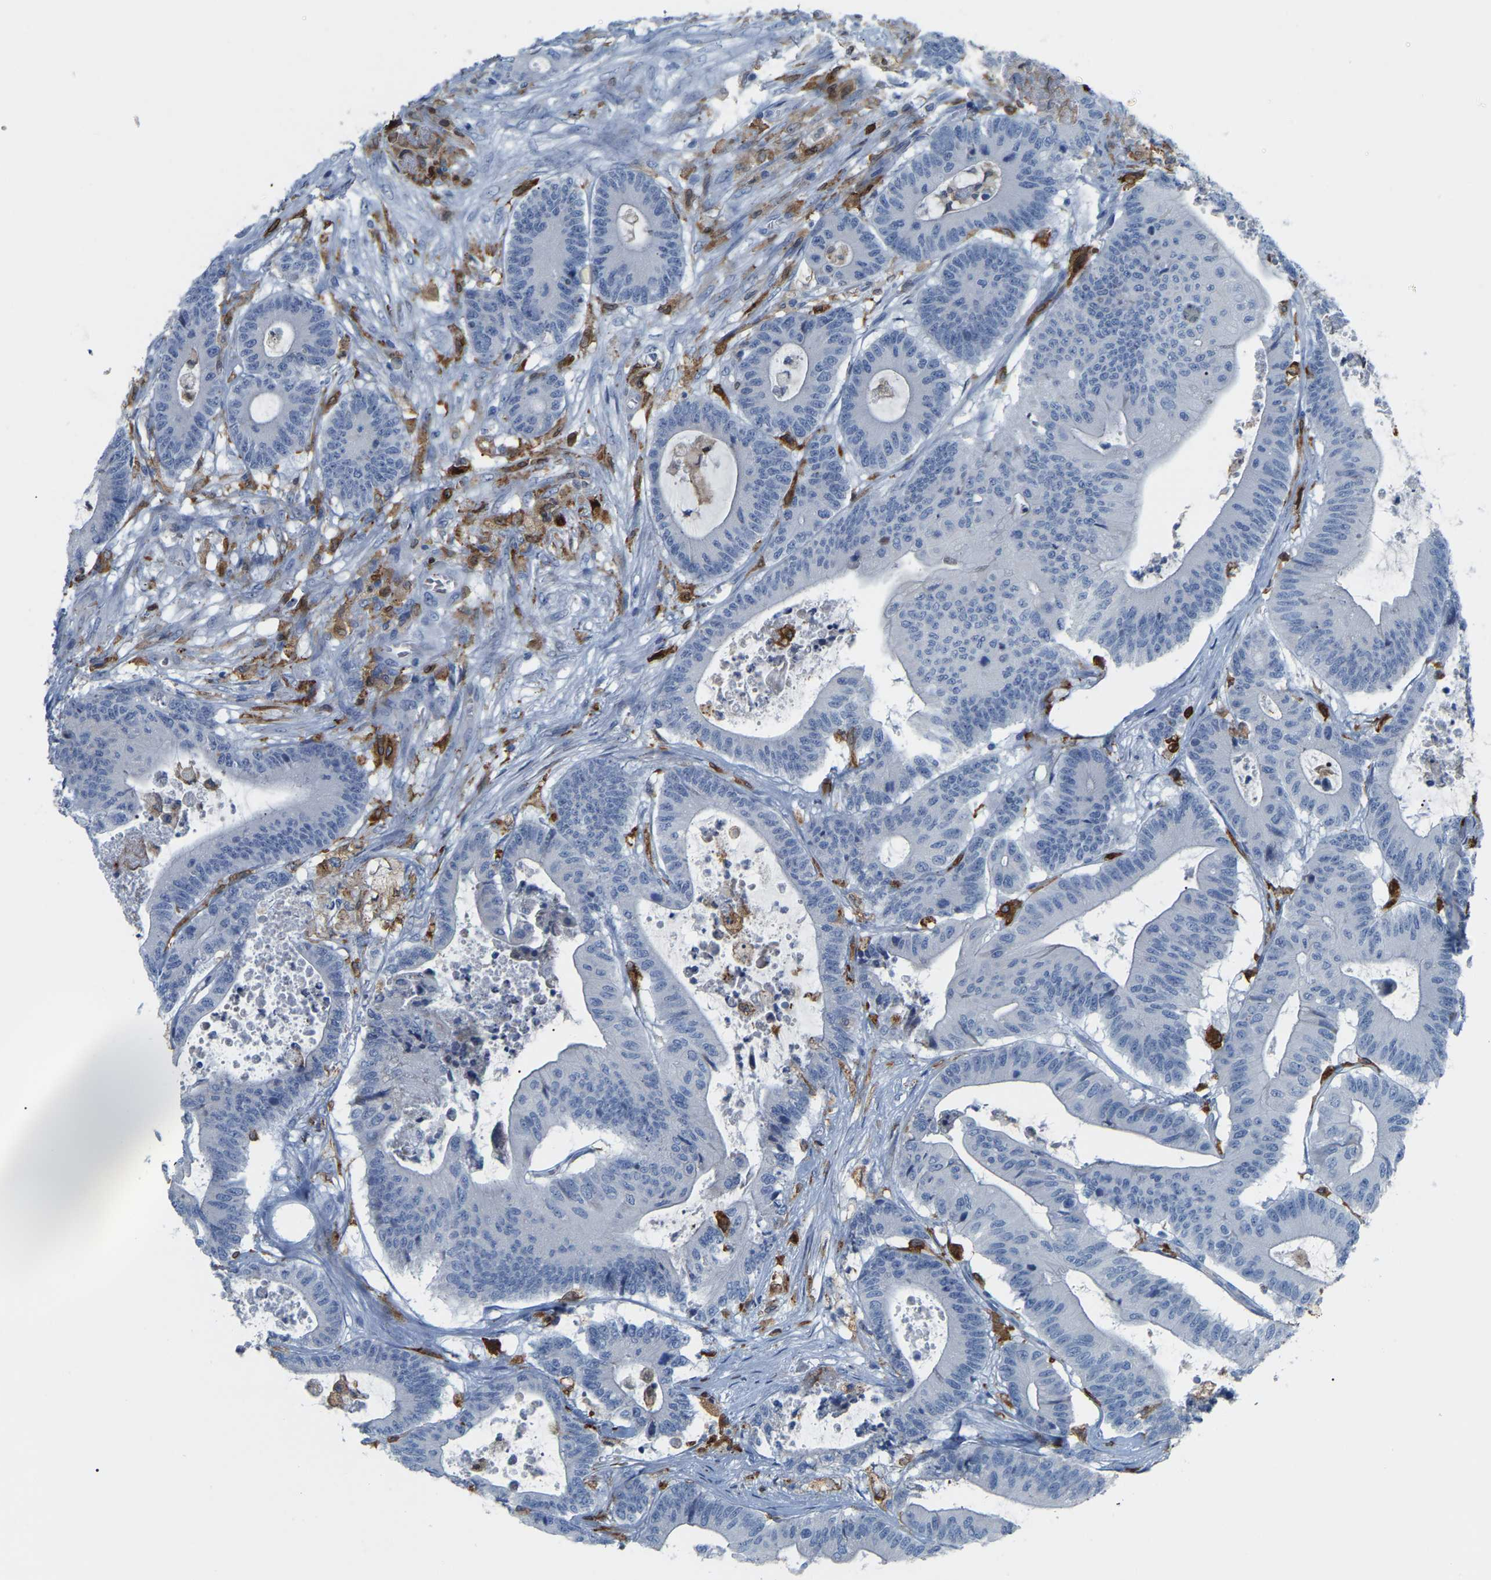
{"staining": {"intensity": "negative", "quantity": "none", "location": "none"}, "tissue": "colorectal cancer", "cell_type": "Tumor cells", "image_type": "cancer", "snomed": [{"axis": "morphology", "description": "Adenocarcinoma, NOS"}, {"axis": "topography", "description": "Colon"}], "caption": "Immunohistochemistry (IHC) histopathology image of adenocarcinoma (colorectal) stained for a protein (brown), which reveals no positivity in tumor cells. Nuclei are stained in blue.", "gene": "PTGS1", "patient": {"sex": "female", "age": 84}}